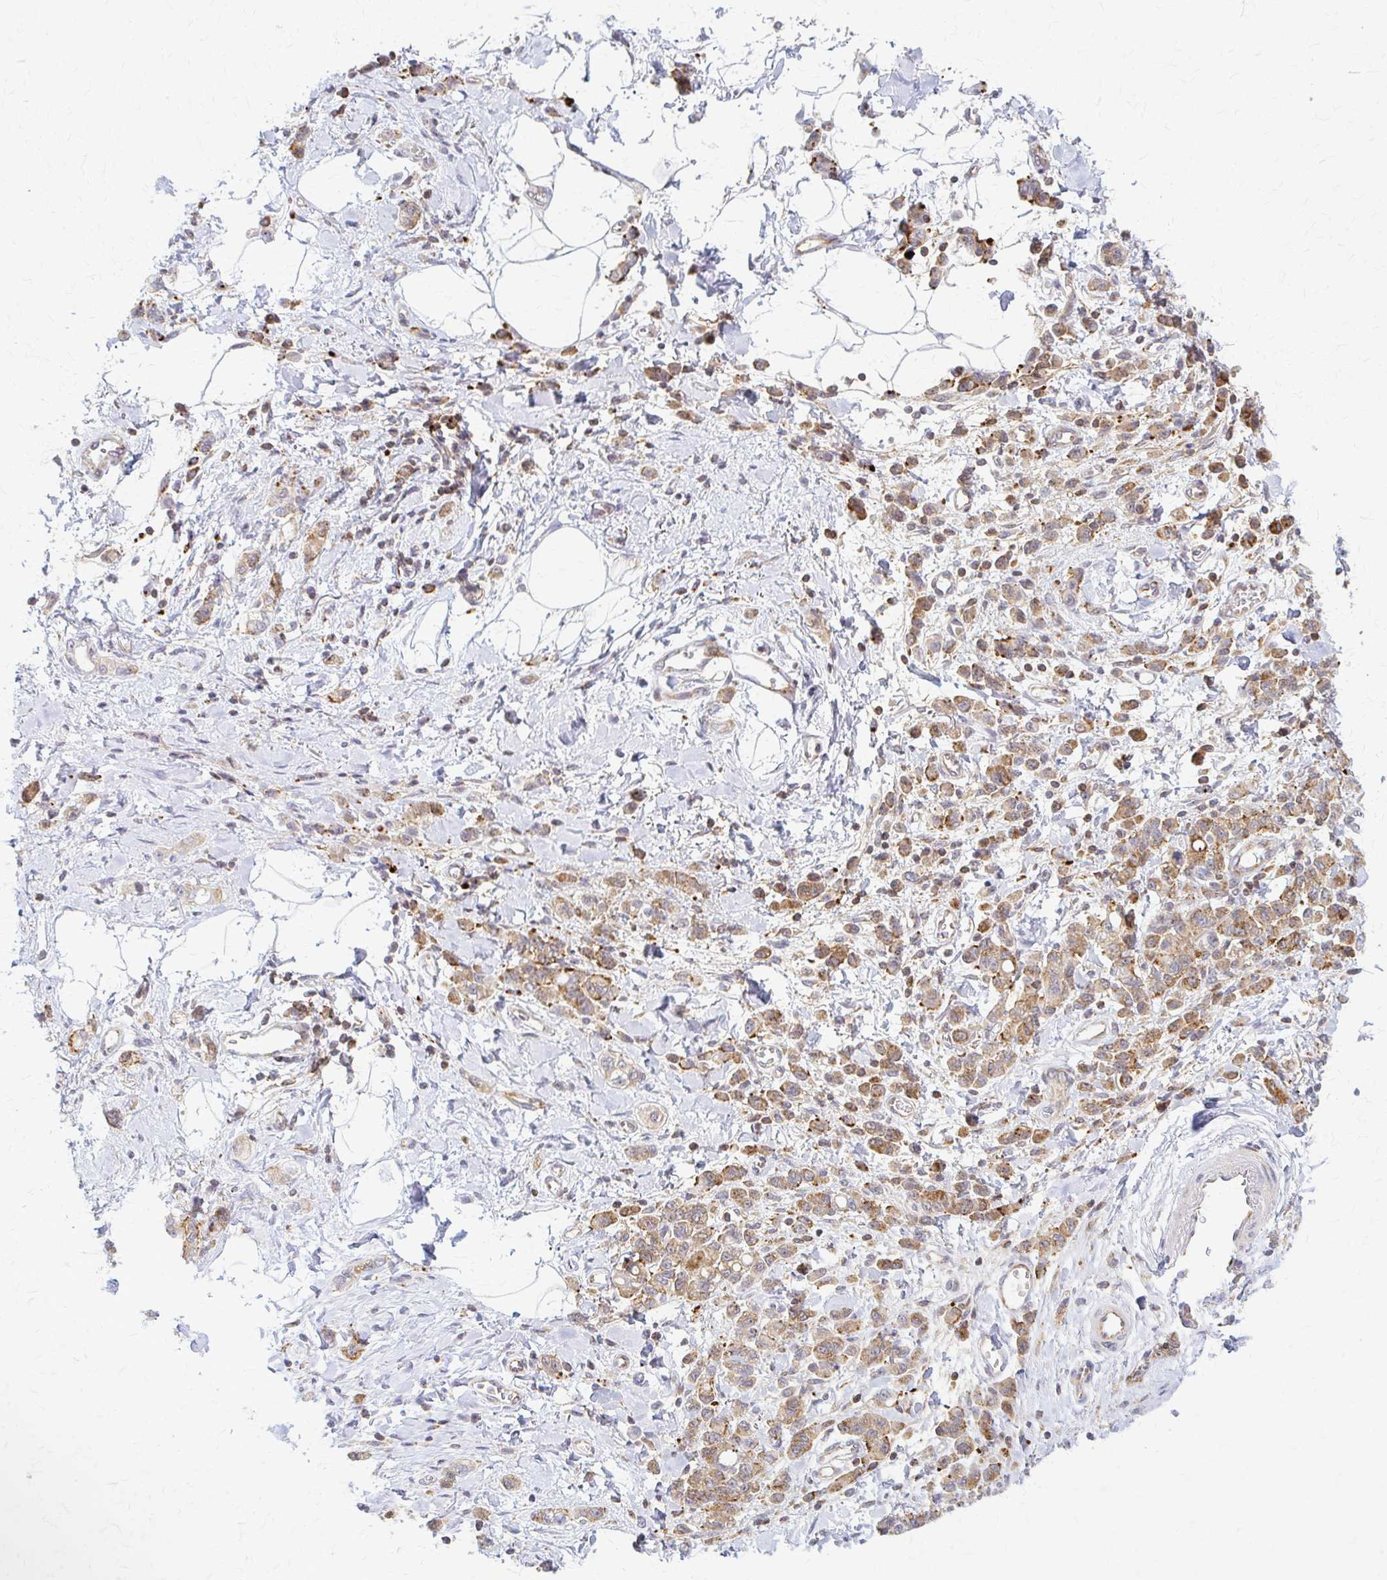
{"staining": {"intensity": "moderate", "quantity": ">75%", "location": "cytoplasmic/membranous"}, "tissue": "stomach cancer", "cell_type": "Tumor cells", "image_type": "cancer", "snomed": [{"axis": "morphology", "description": "Adenocarcinoma, NOS"}, {"axis": "topography", "description": "Stomach"}], "caption": "Stomach cancer (adenocarcinoma) tissue exhibits moderate cytoplasmic/membranous positivity in about >75% of tumor cells, visualized by immunohistochemistry. (DAB (3,3'-diaminobenzidine) IHC with brightfield microscopy, high magnification).", "gene": "ARHGAP35", "patient": {"sex": "male", "age": 77}}